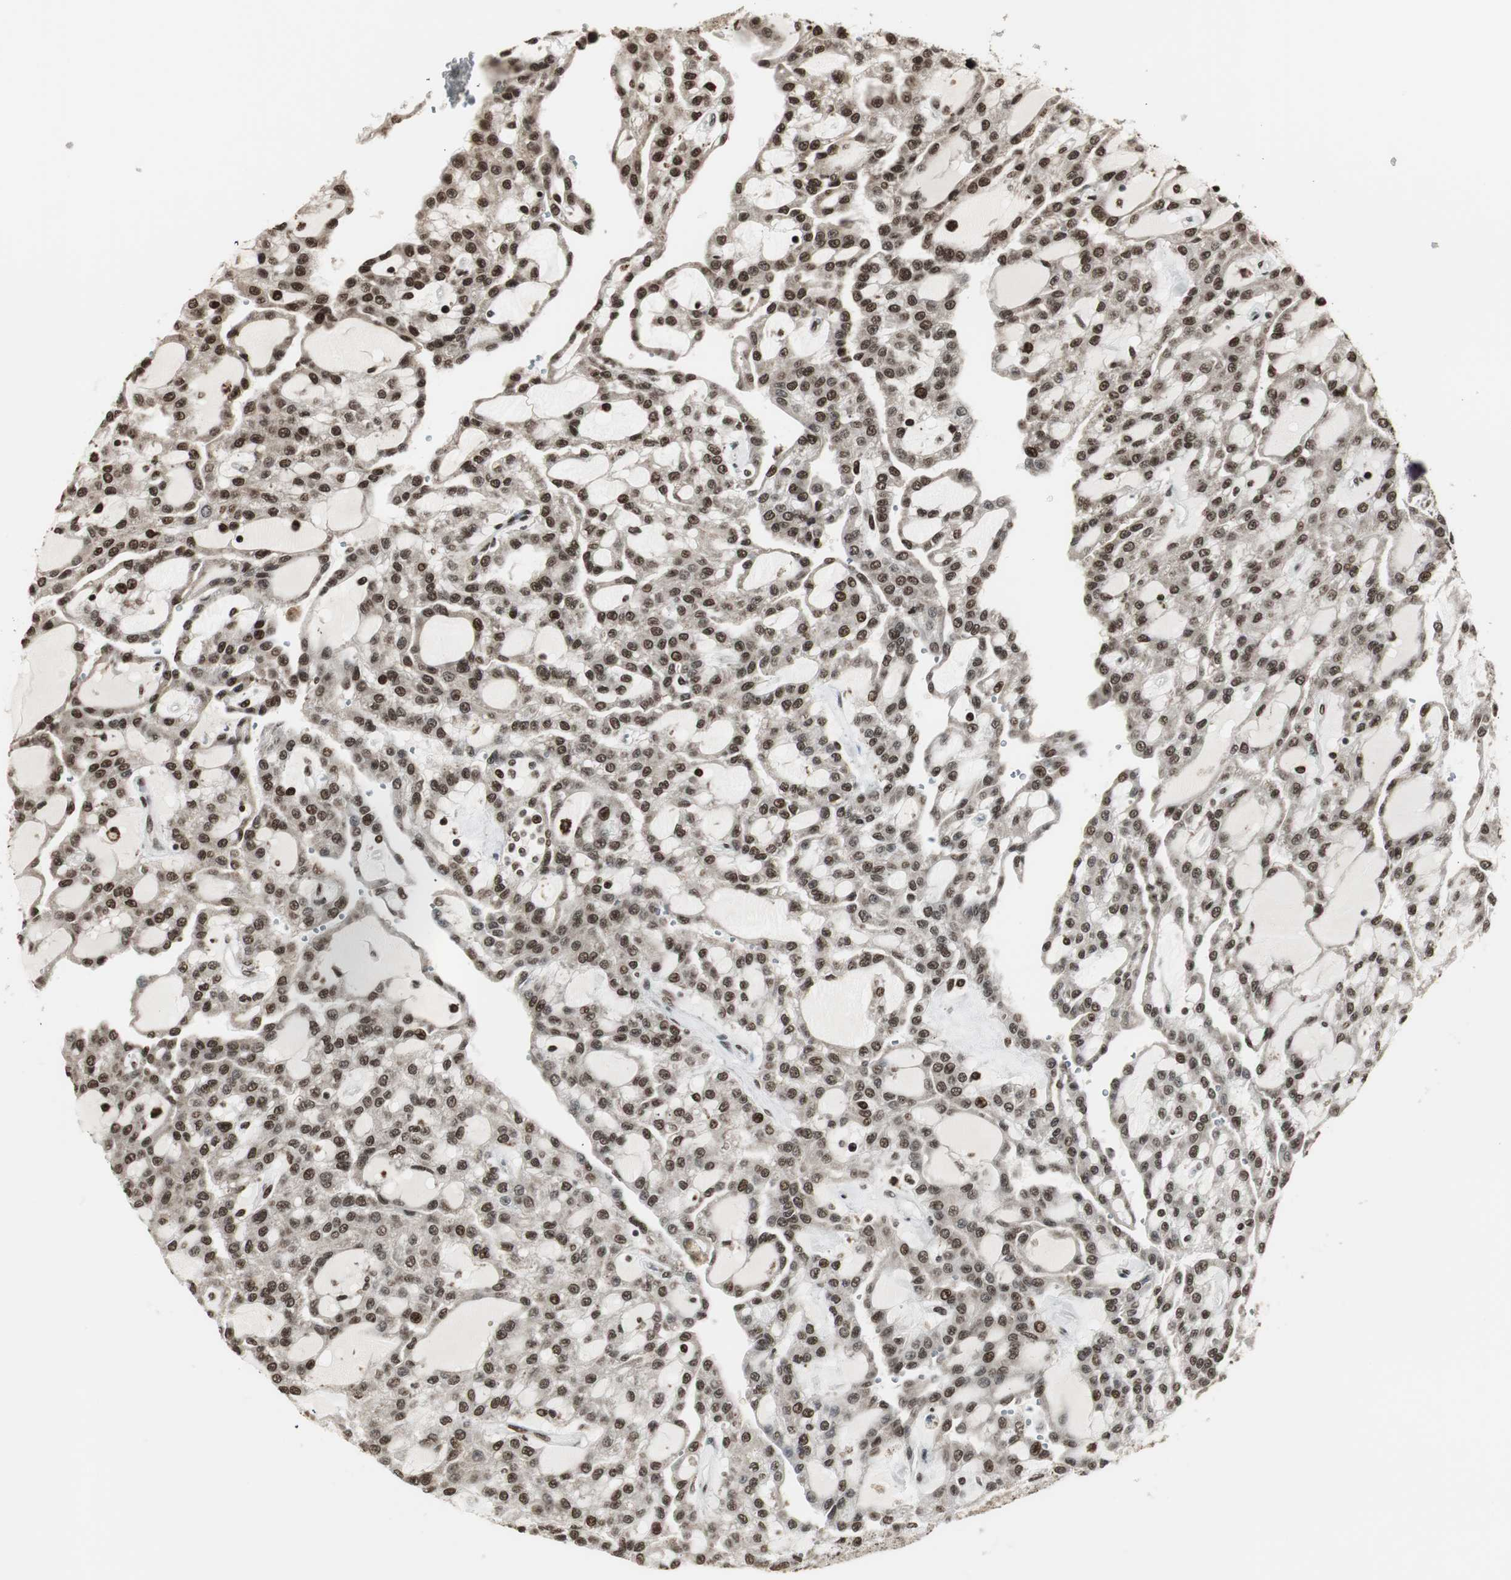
{"staining": {"intensity": "strong", "quantity": ">75%", "location": "nuclear"}, "tissue": "renal cancer", "cell_type": "Tumor cells", "image_type": "cancer", "snomed": [{"axis": "morphology", "description": "Adenocarcinoma, NOS"}, {"axis": "topography", "description": "Kidney"}], "caption": "Brown immunohistochemical staining in human adenocarcinoma (renal) demonstrates strong nuclear expression in approximately >75% of tumor cells.", "gene": "PARN", "patient": {"sex": "male", "age": 63}}